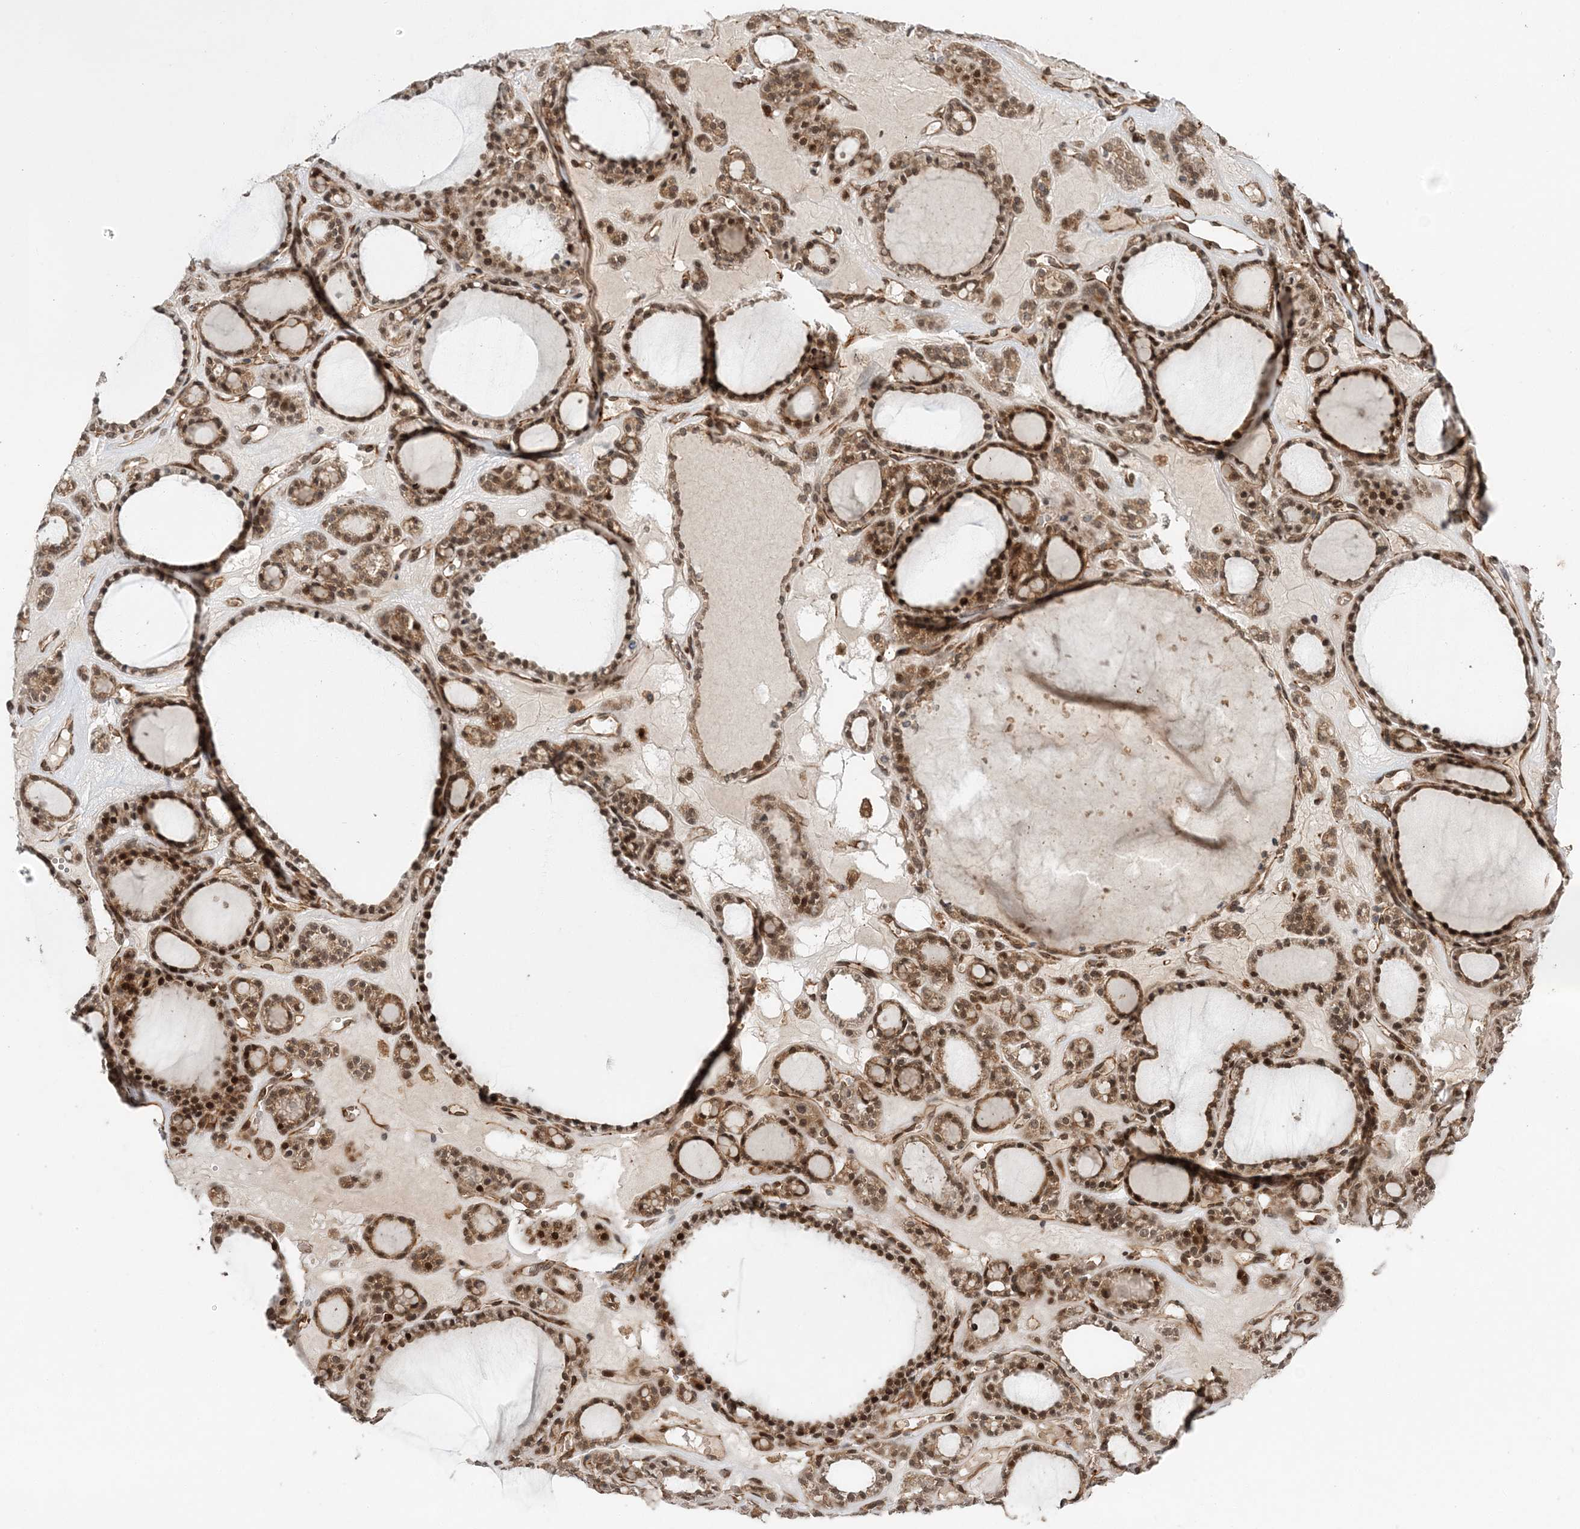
{"staining": {"intensity": "moderate", "quantity": ">75%", "location": "cytoplasmic/membranous,nuclear"}, "tissue": "thyroid gland", "cell_type": "Glandular cells", "image_type": "normal", "snomed": [{"axis": "morphology", "description": "Normal tissue, NOS"}, {"axis": "topography", "description": "Thyroid gland"}], "caption": "A medium amount of moderate cytoplasmic/membranous,nuclear positivity is seen in about >75% of glandular cells in benign thyroid gland.", "gene": "UBTD2", "patient": {"sex": "female", "age": 28}}